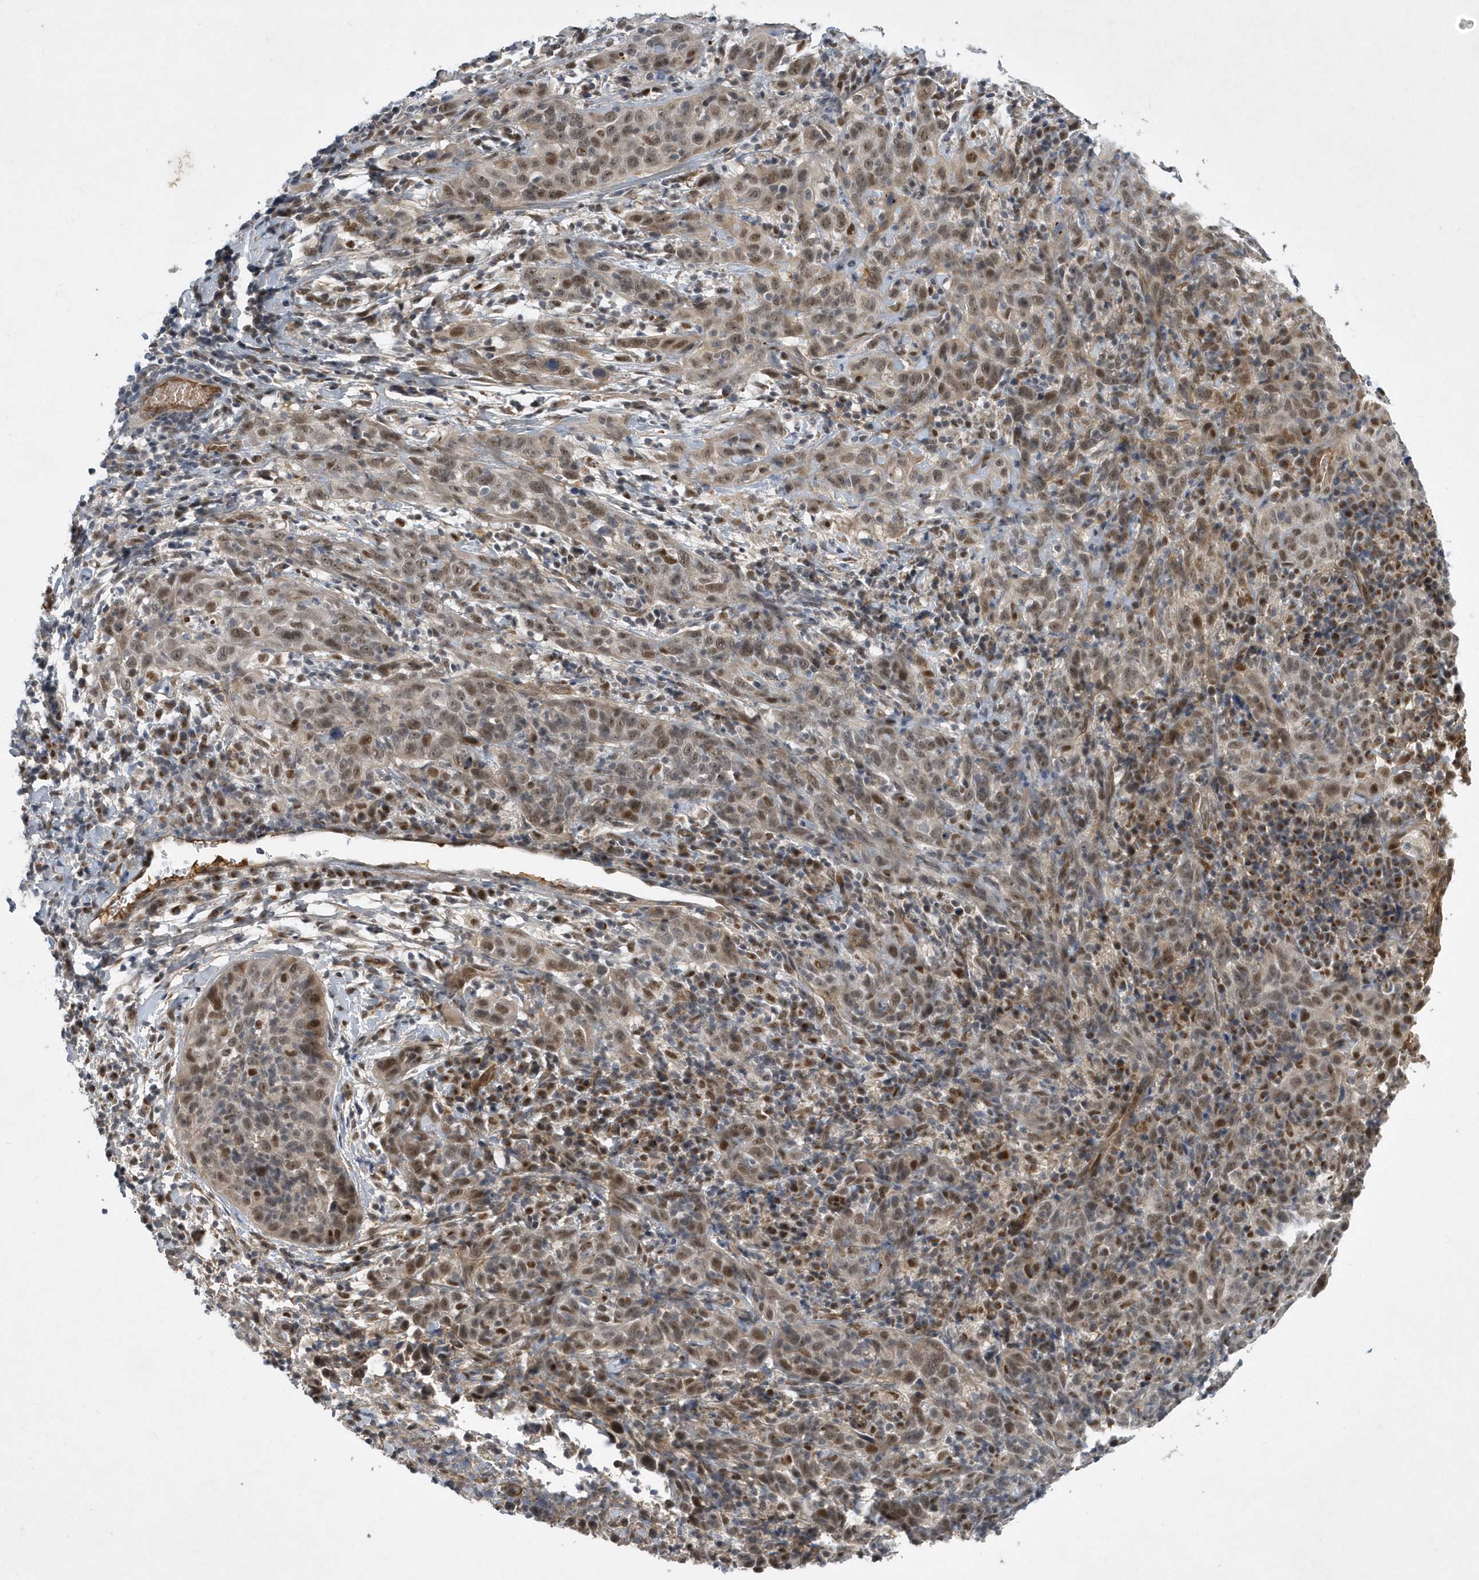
{"staining": {"intensity": "moderate", "quantity": ">75%", "location": "nuclear"}, "tissue": "cervical cancer", "cell_type": "Tumor cells", "image_type": "cancer", "snomed": [{"axis": "morphology", "description": "Squamous cell carcinoma, NOS"}, {"axis": "topography", "description": "Cervix"}], "caption": "Moderate nuclear protein expression is seen in approximately >75% of tumor cells in squamous cell carcinoma (cervical).", "gene": "FAM217A", "patient": {"sex": "female", "age": 46}}